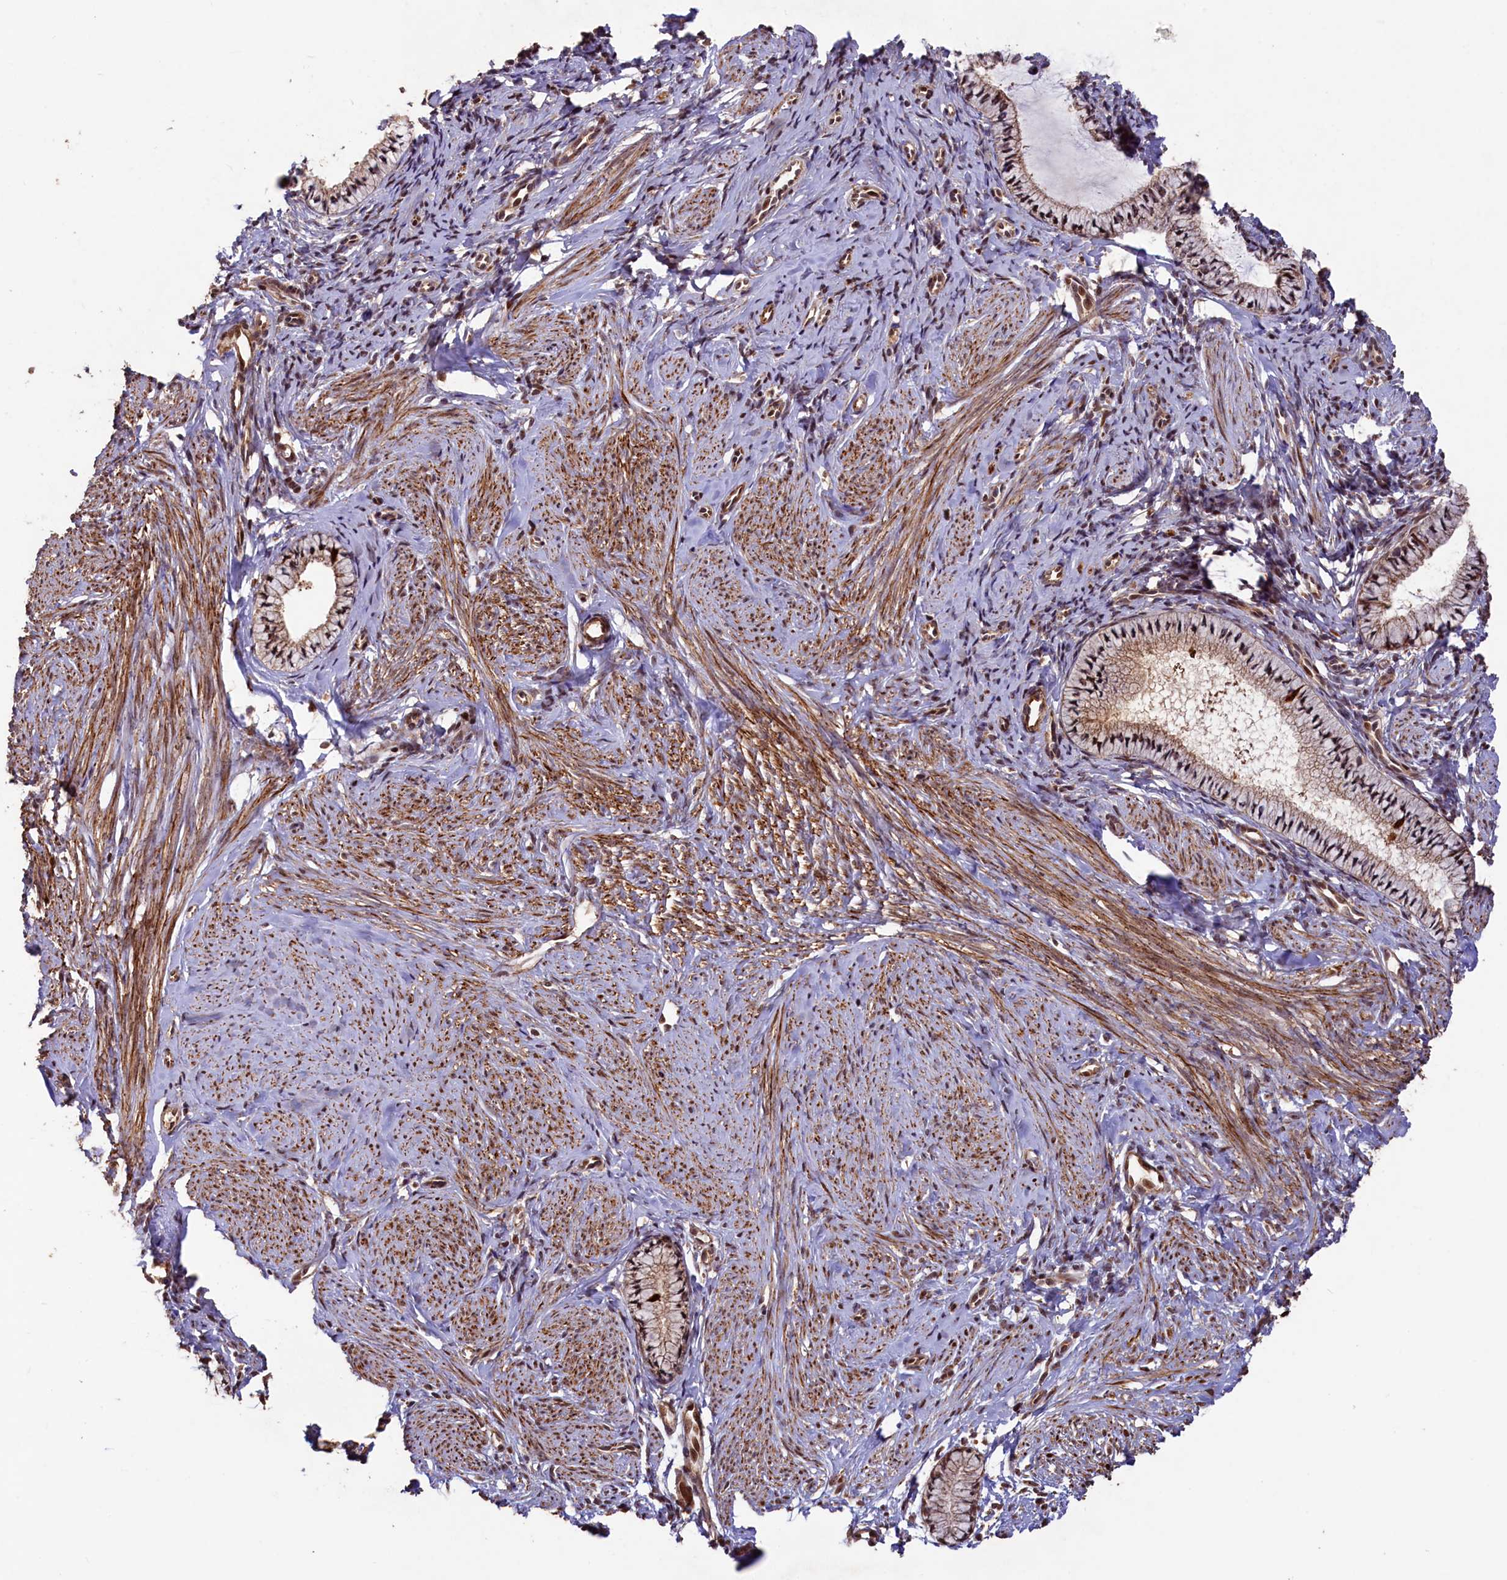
{"staining": {"intensity": "moderate", "quantity": ">75%", "location": "cytoplasmic/membranous,nuclear"}, "tissue": "cervix", "cell_type": "Glandular cells", "image_type": "normal", "snomed": [{"axis": "morphology", "description": "Normal tissue, NOS"}, {"axis": "topography", "description": "Cervix"}], "caption": "Protein staining of benign cervix exhibits moderate cytoplasmic/membranous,nuclear expression in approximately >75% of glandular cells.", "gene": "SHPRH", "patient": {"sex": "female", "age": 57}}